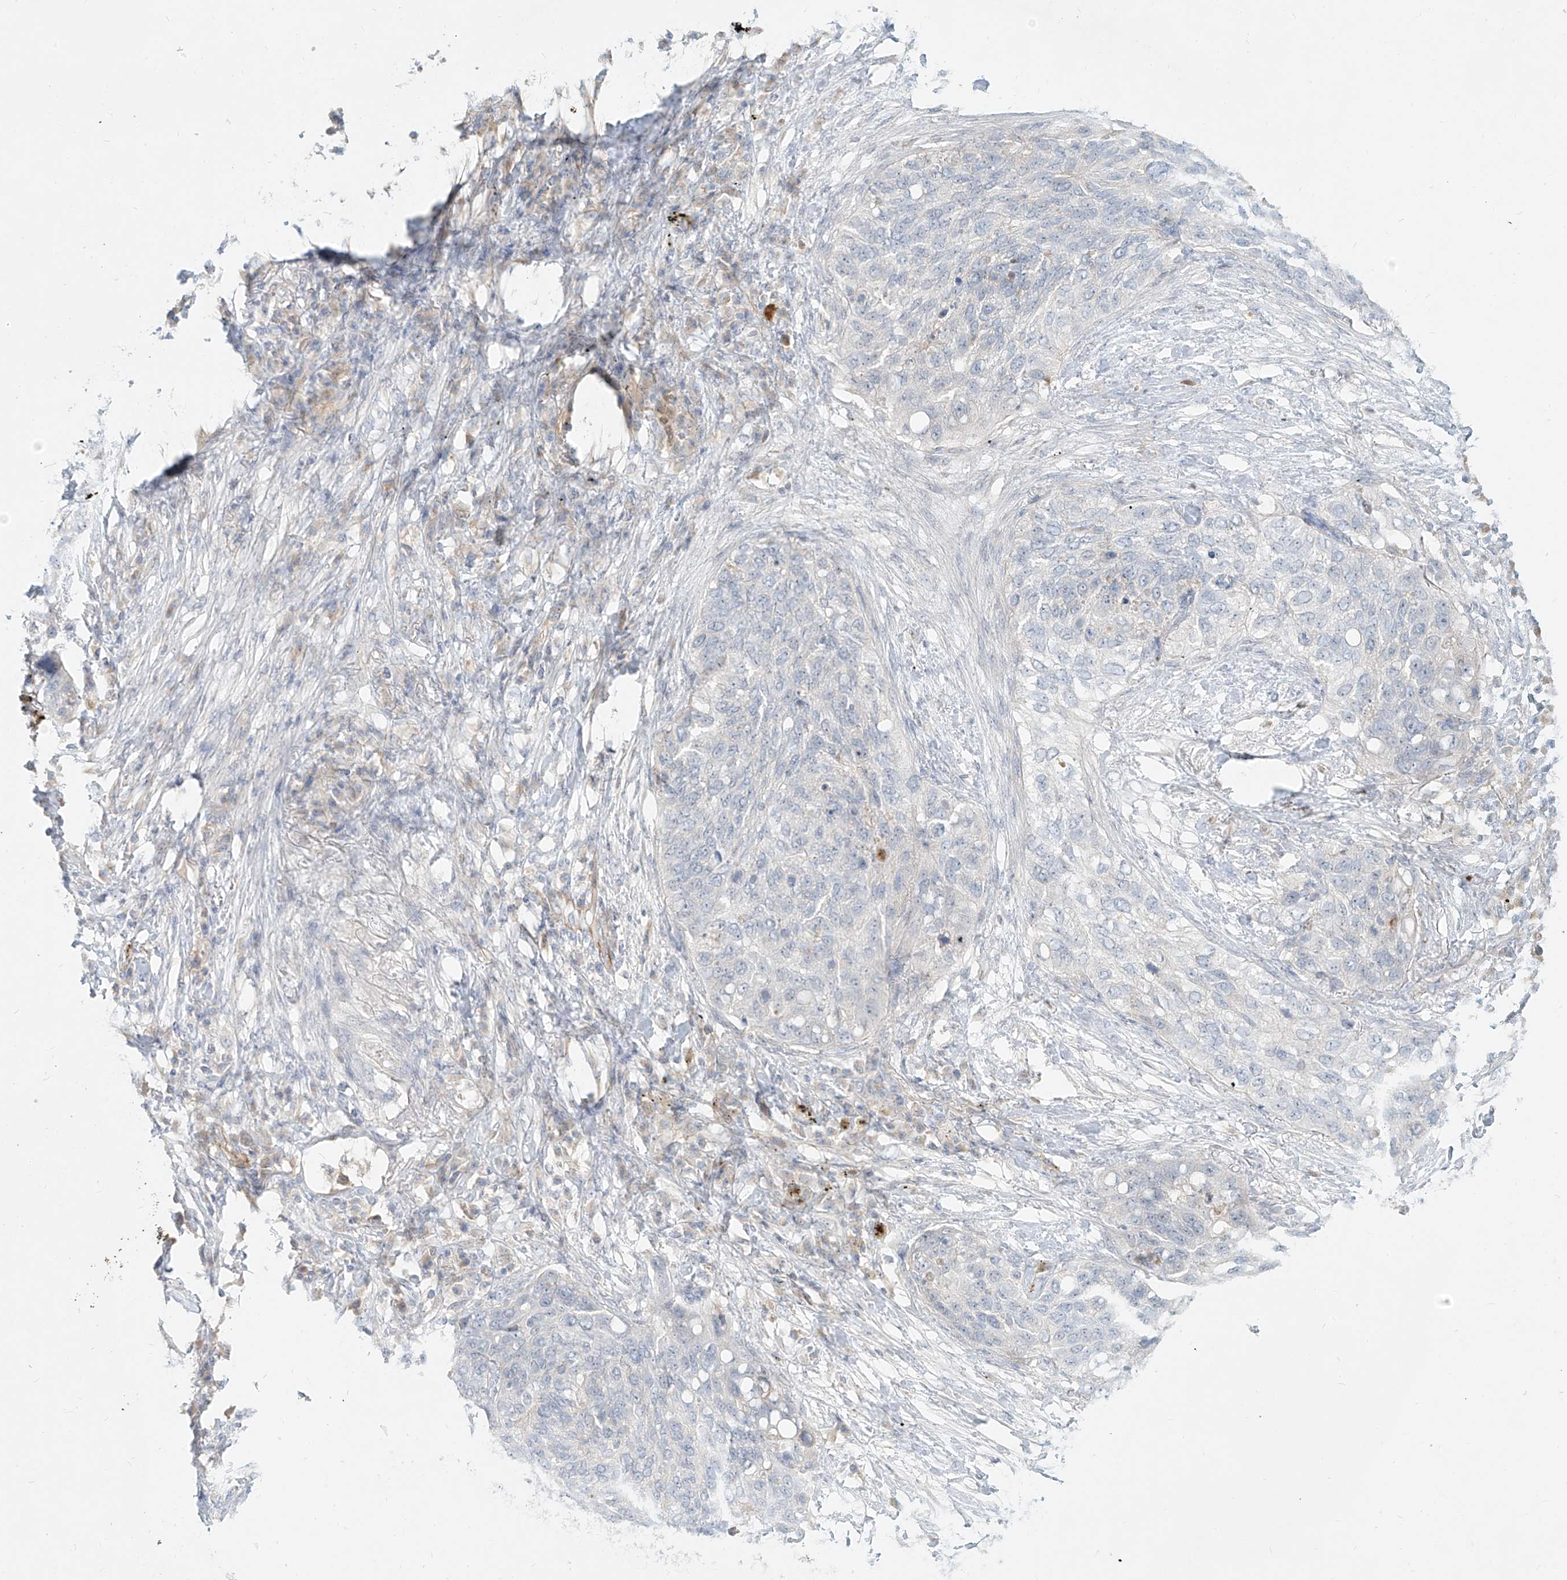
{"staining": {"intensity": "negative", "quantity": "none", "location": "none"}, "tissue": "lung cancer", "cell_type": "Tumor cells", "image_type": "cancer", "snomed": [{"axis": "morphology", "description": "Squamous cell carcinoma, NOS"}, {"axis": "topography", "description": "Lung"}], "caption": "The micrograph reveals no significant expression in tumor cells of squamous cell carcinoma (lung).", "gene": "C2orf42", "patient": {"sex": "female", "age": 63}}